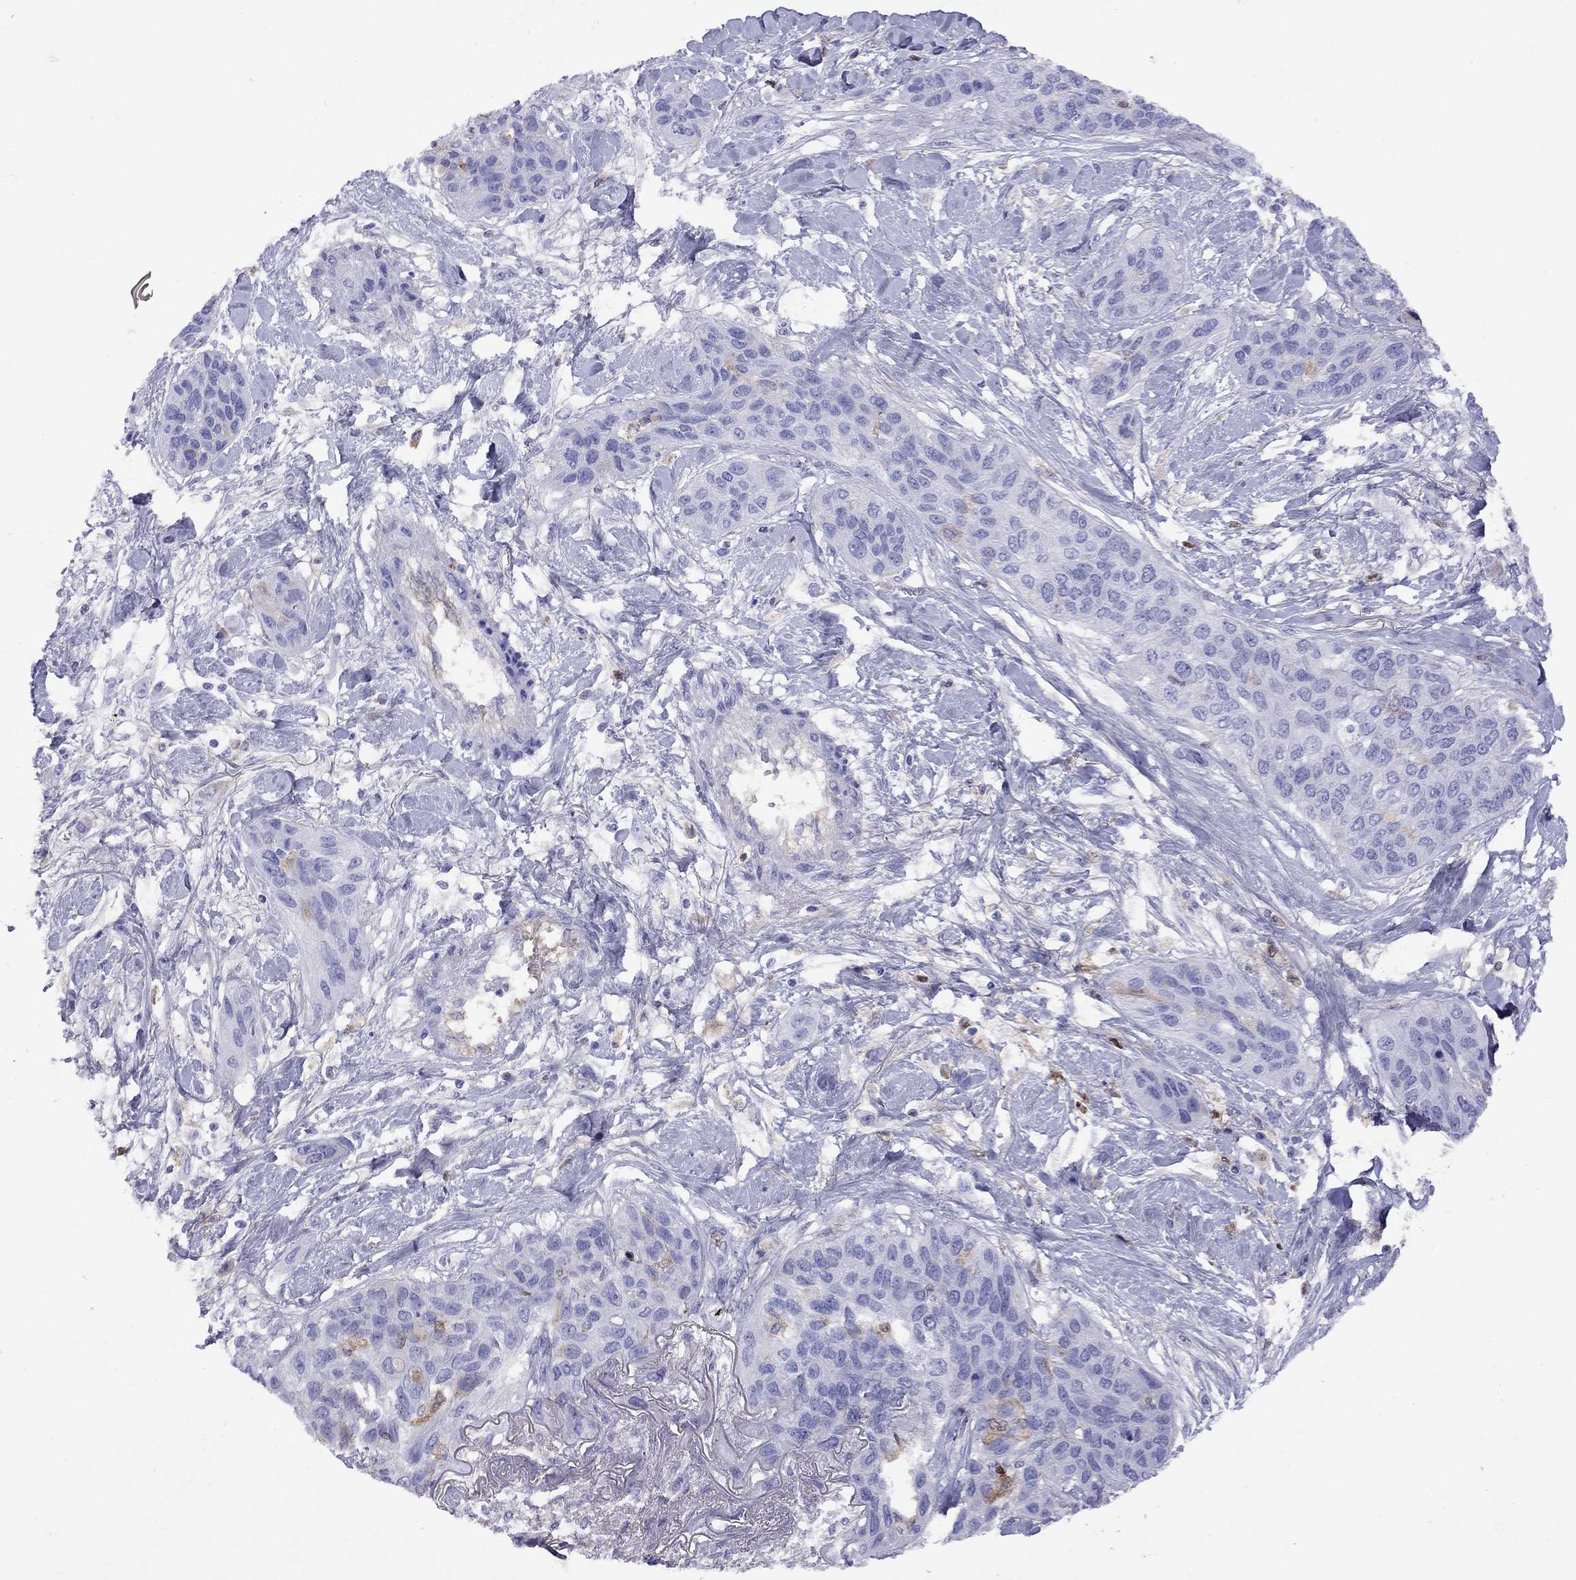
{"staining": {"intensity": "negative", "quantity": "none", "location": "none"}, "tissue": "lung cancer", "cell_type": "Tumor cells", "image_type": "cancer", "snomed": [{"axis": "morphology", "description": "Squamous cell carcinoma, NOS"}, {"axis": "topography", "description": "Lung"}], "caption": "Immunohistochemistry histopathology image of neoplastic tissue: lung cancer (squamous cell carcinoma) stained with DAB reveals no significant protein expression in tumor cells.", "gene": "SERPINA3", "patient": {"sex": "female", "age": 70}}